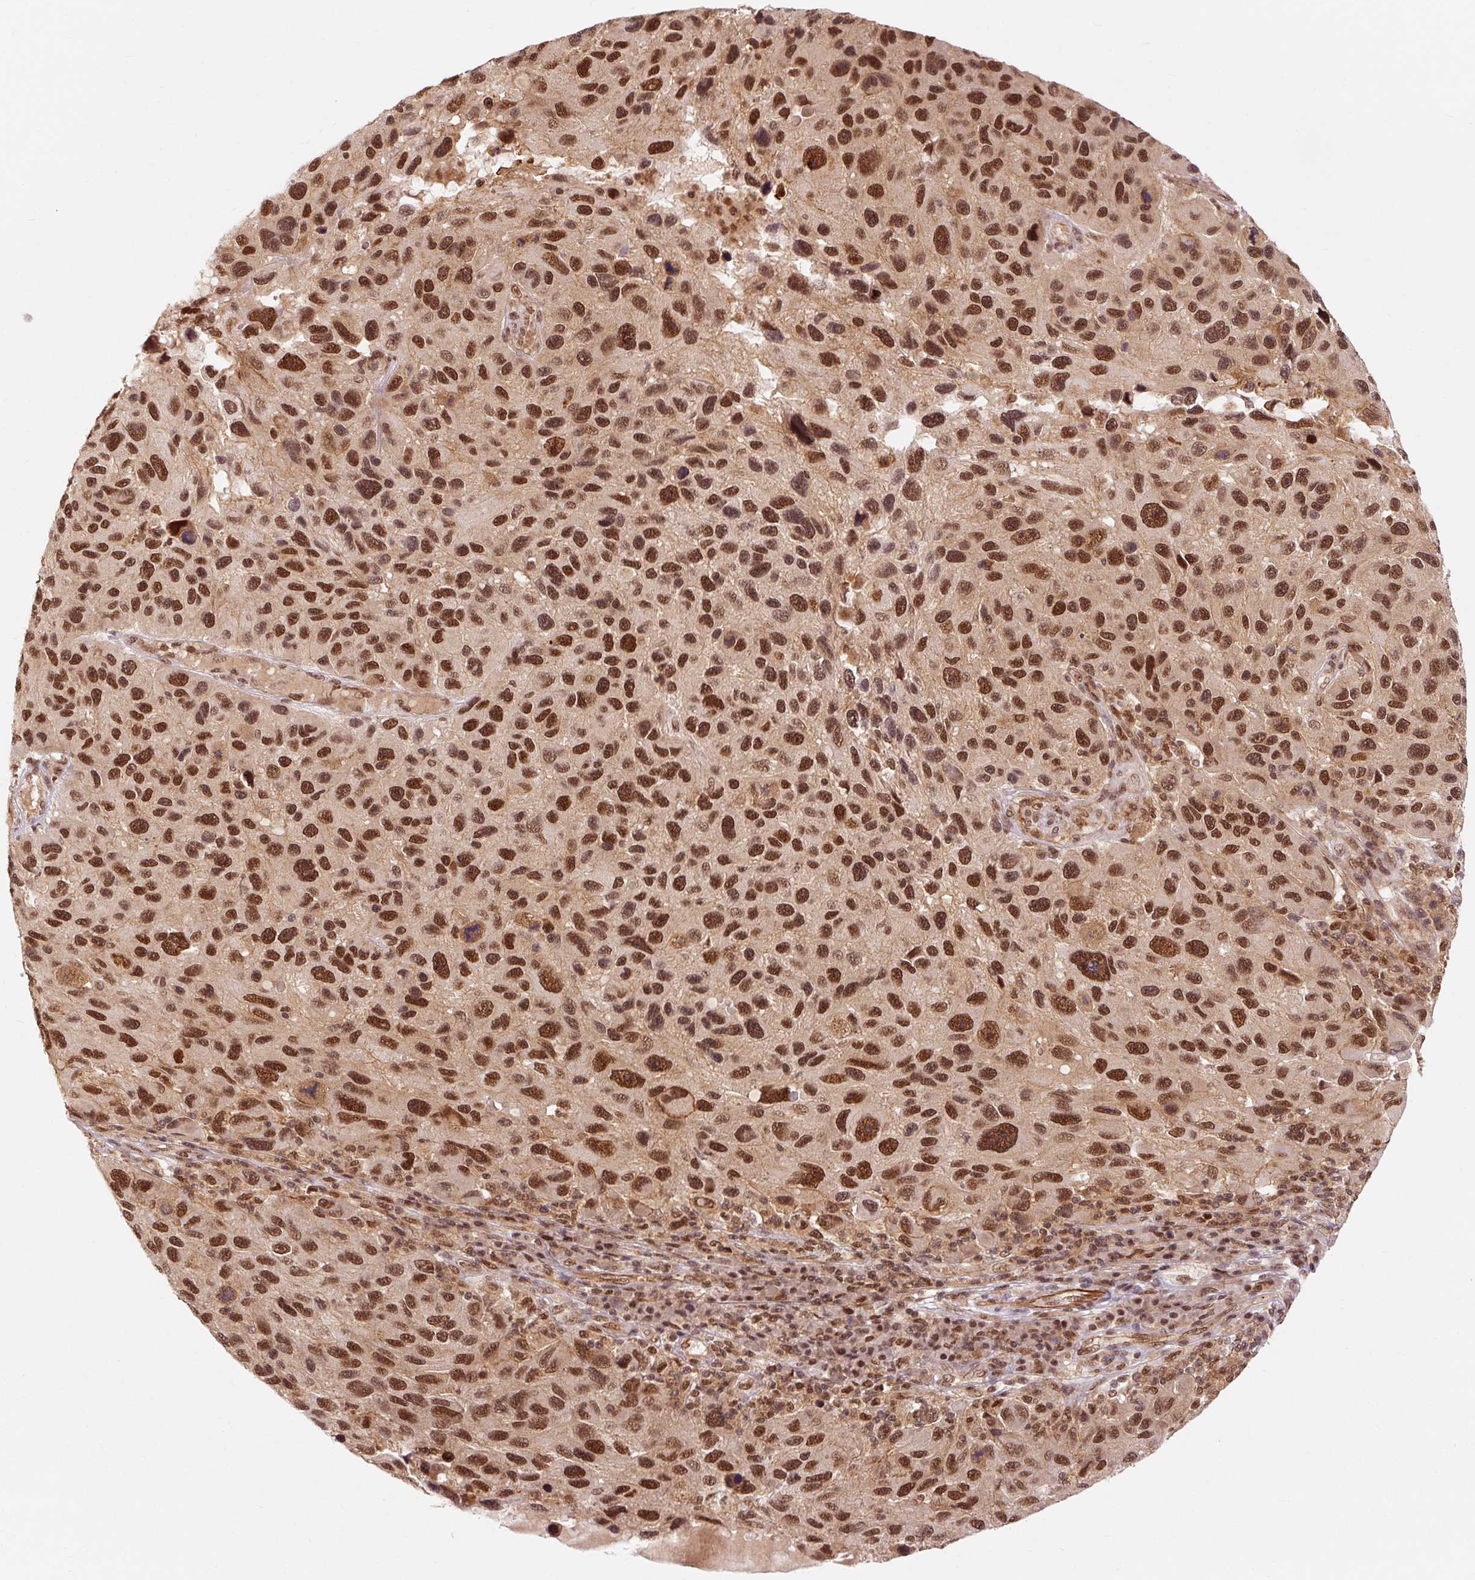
{"staining": {"intensity": "strong", "quantity": ">75%", "location": "nuclear"}, "tissue": "melanoma", "cell_type": "Tumor cells", "image_type": "cancer", "snomed": [{"axis": "morphology", "description": "Malignant melanoma, NOS"}, {"axis": "topography", "description": "Skin"}], "caption": "Protein positivity by immunohistochemistry displays strong nuclear staining in about >75% of tumor cells in malignant melanoma.", "gene": "CSTF1", "patient": {"sex": "male", "age": 53}}